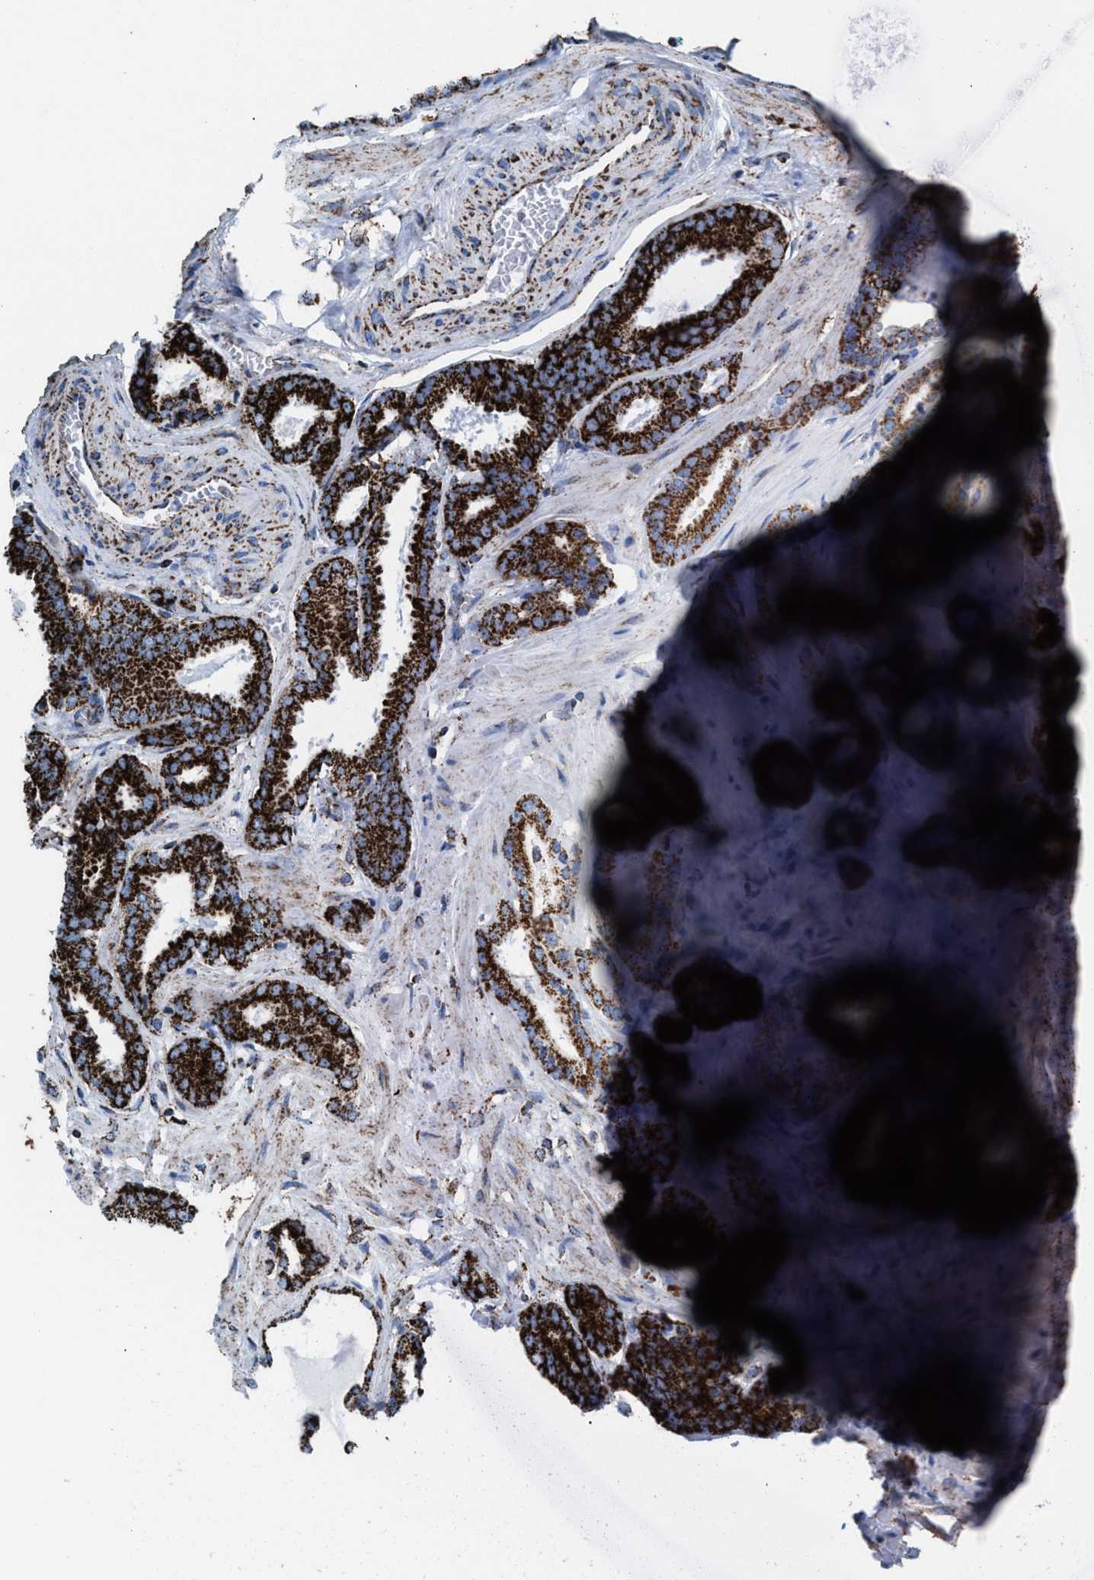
{"staining": {"intensity": "strong", "quantity": ">75%", "location": "cytoplasmic/membranous"}, "tissue": "prostate cancer", "cell_type": "Tumor cells", "image_type": "cancer", "snomed": [{"axis": "morphology", "description": "Adenocarcinoma, Low grade"}, {"axis": "topography", "description": "Prostate"}], "caption": "Low-grade adenocarcinoma (prostate) stained with a protein marker shows strong staining in tumor cells.", "gene": "ECHS1", "patient": {"sex": "male", "age": 53}}